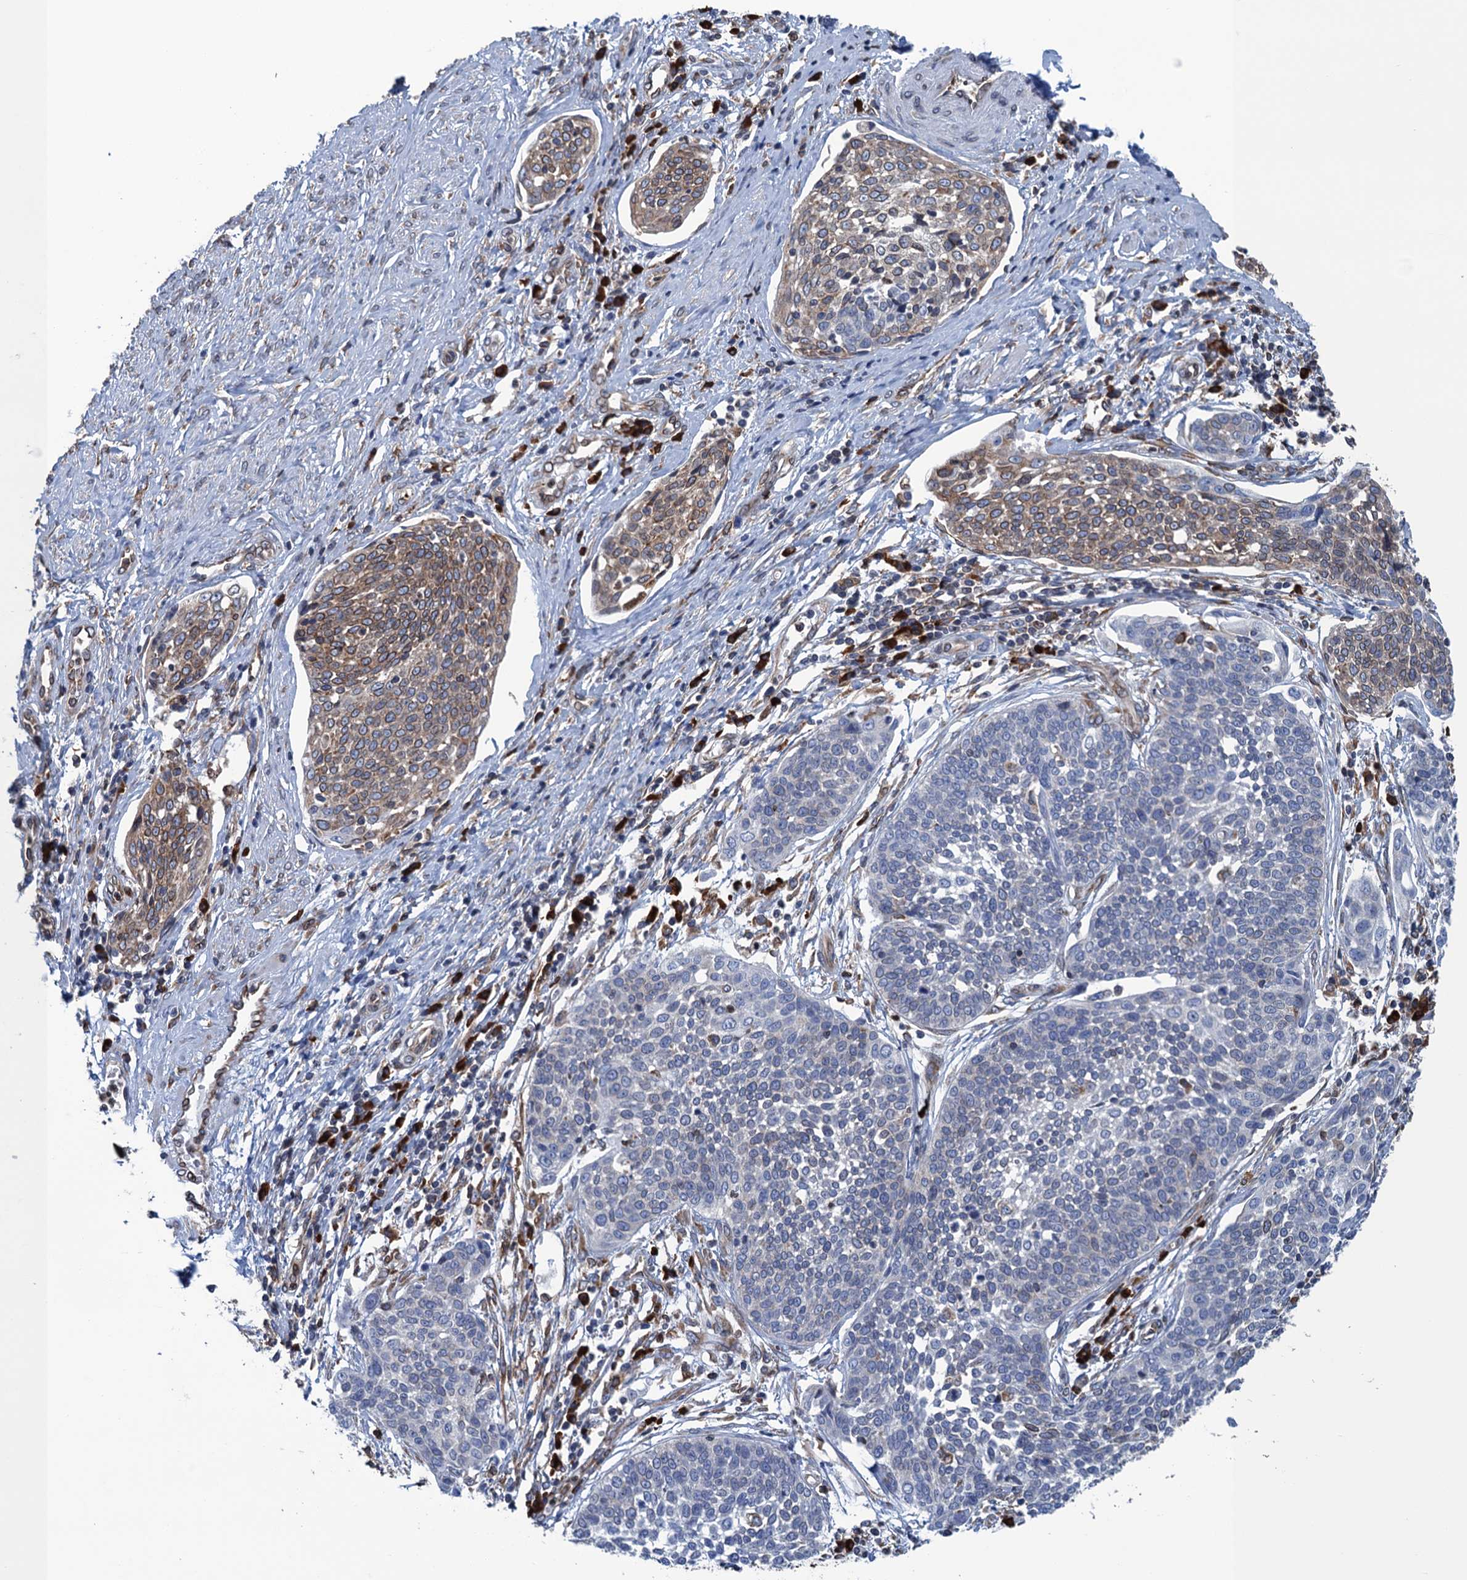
{"staining": {"intensity": "moderate", "quantity": "25%-75%", "location": "cytoplasmic/membranous"}, "tissue": "cervical cancer", "cell_type": "Tumor cells", "image_type": "cancer", "snomed": [{"axis": "morphology", "description": "Squamous cell carcinoma, NOS"}, {"axis": "topography", "description": "Cervix"}], "caption": "DAB (3,3'-diaminobenzidine) immunohistochemical staining of cervical cancer (squamous cell carcinoma) exhibits moderate cytoplasmic/membranous protein expression in approximately 25%-75% of tumor cells. (Brightfield microscopy of DAB IHC at high magnification).", "gene": "TMEM205", "patient": {"sex": "female", "age": 34}}